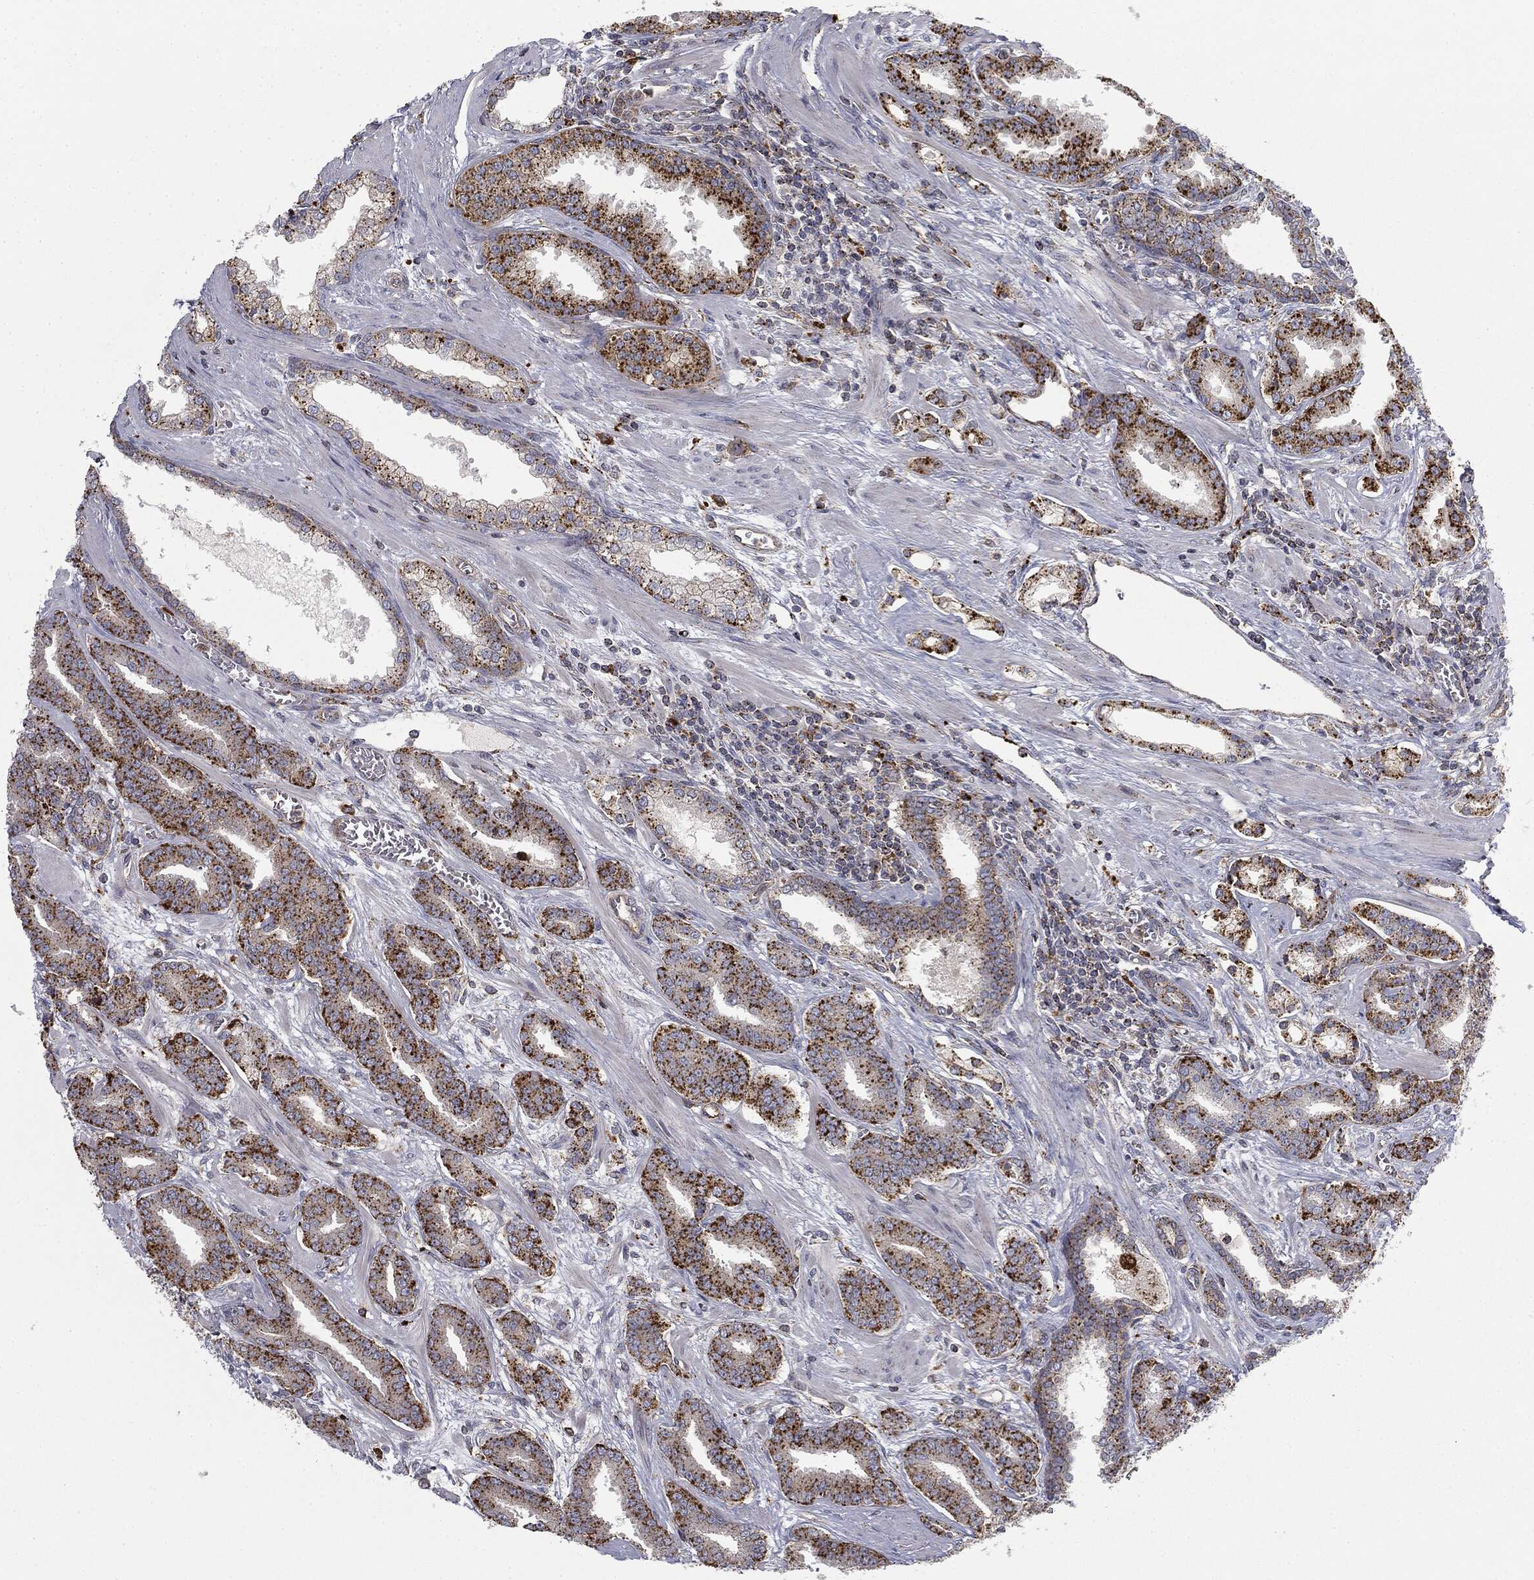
{"staining": {"intensity": "strong", "quantity": ">75%", "location": "cytoplasmic/membranous"}, "tissue": "prostate cancer", "cell_type": "Tumor cells", "image_type": "cancer", "snomed": [{"axis": "morphology", "description": "Adenocarcinoma, High grade"}, {"axis": "topography", "description": "Prostate"}], "caption": "Tumor cells exhibit strong cytoplasmic/membranous positivity in about >75% of cells in adenocarcinoma (high-grade) (prostate).", "gene": "CTSA", "patient": {"sex": "male", "age": 60}}